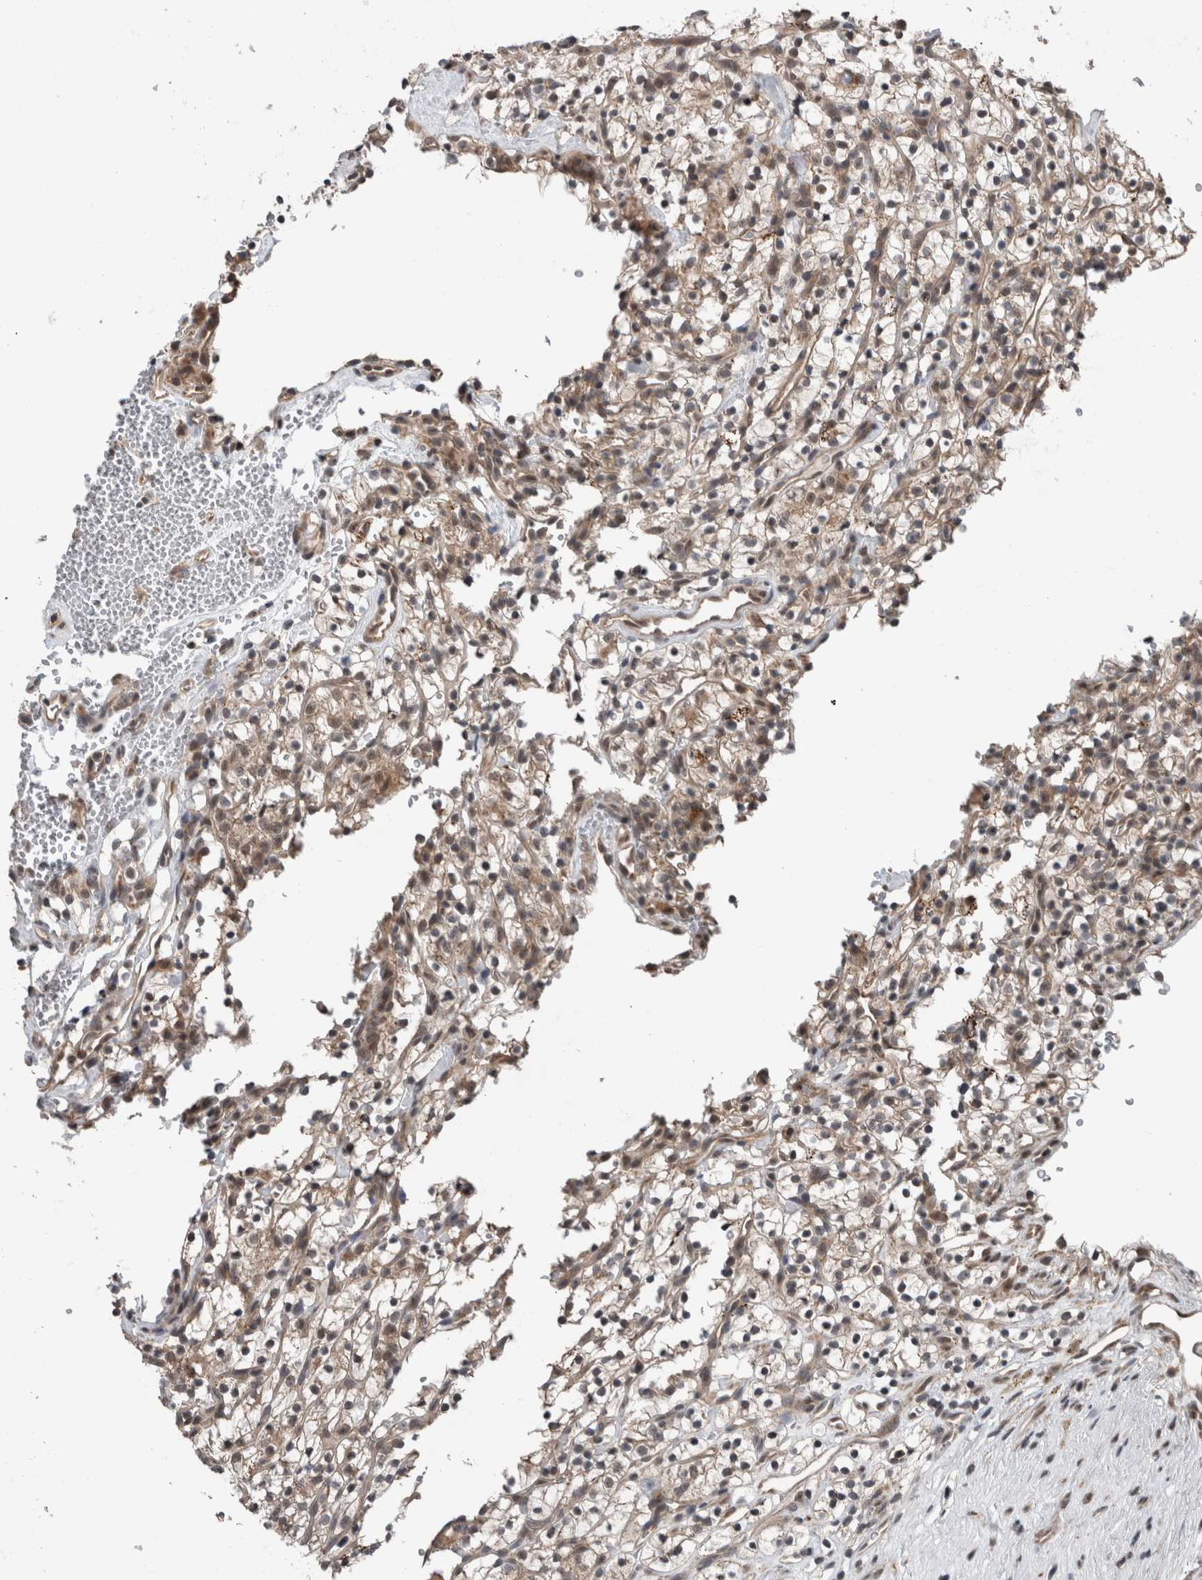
{"staining": {"intensity": "weak", "quantity": ">75%", "location": "cytoplasmic/membranous,nuclear"}, "tissue": "renal cancer", "cell_type": "Tumor cells", "image_type": "cancer", "snomed": [{"axis": "morphology", "description": "Adenocarcinoma, NOS"}, {"axis": "topography", "description": "Kidney"}], "caption": "Protein analysis of renal adenocarcinoma tissue demonstrates weak cytoplasmic/membranous and nuclear expression in approximately >75% of tumor cells. (Brightfield microscopy of DAB IHC at high magnification).", "gene": "ENY2", "patient": {"sex": "female", "age": 57}}